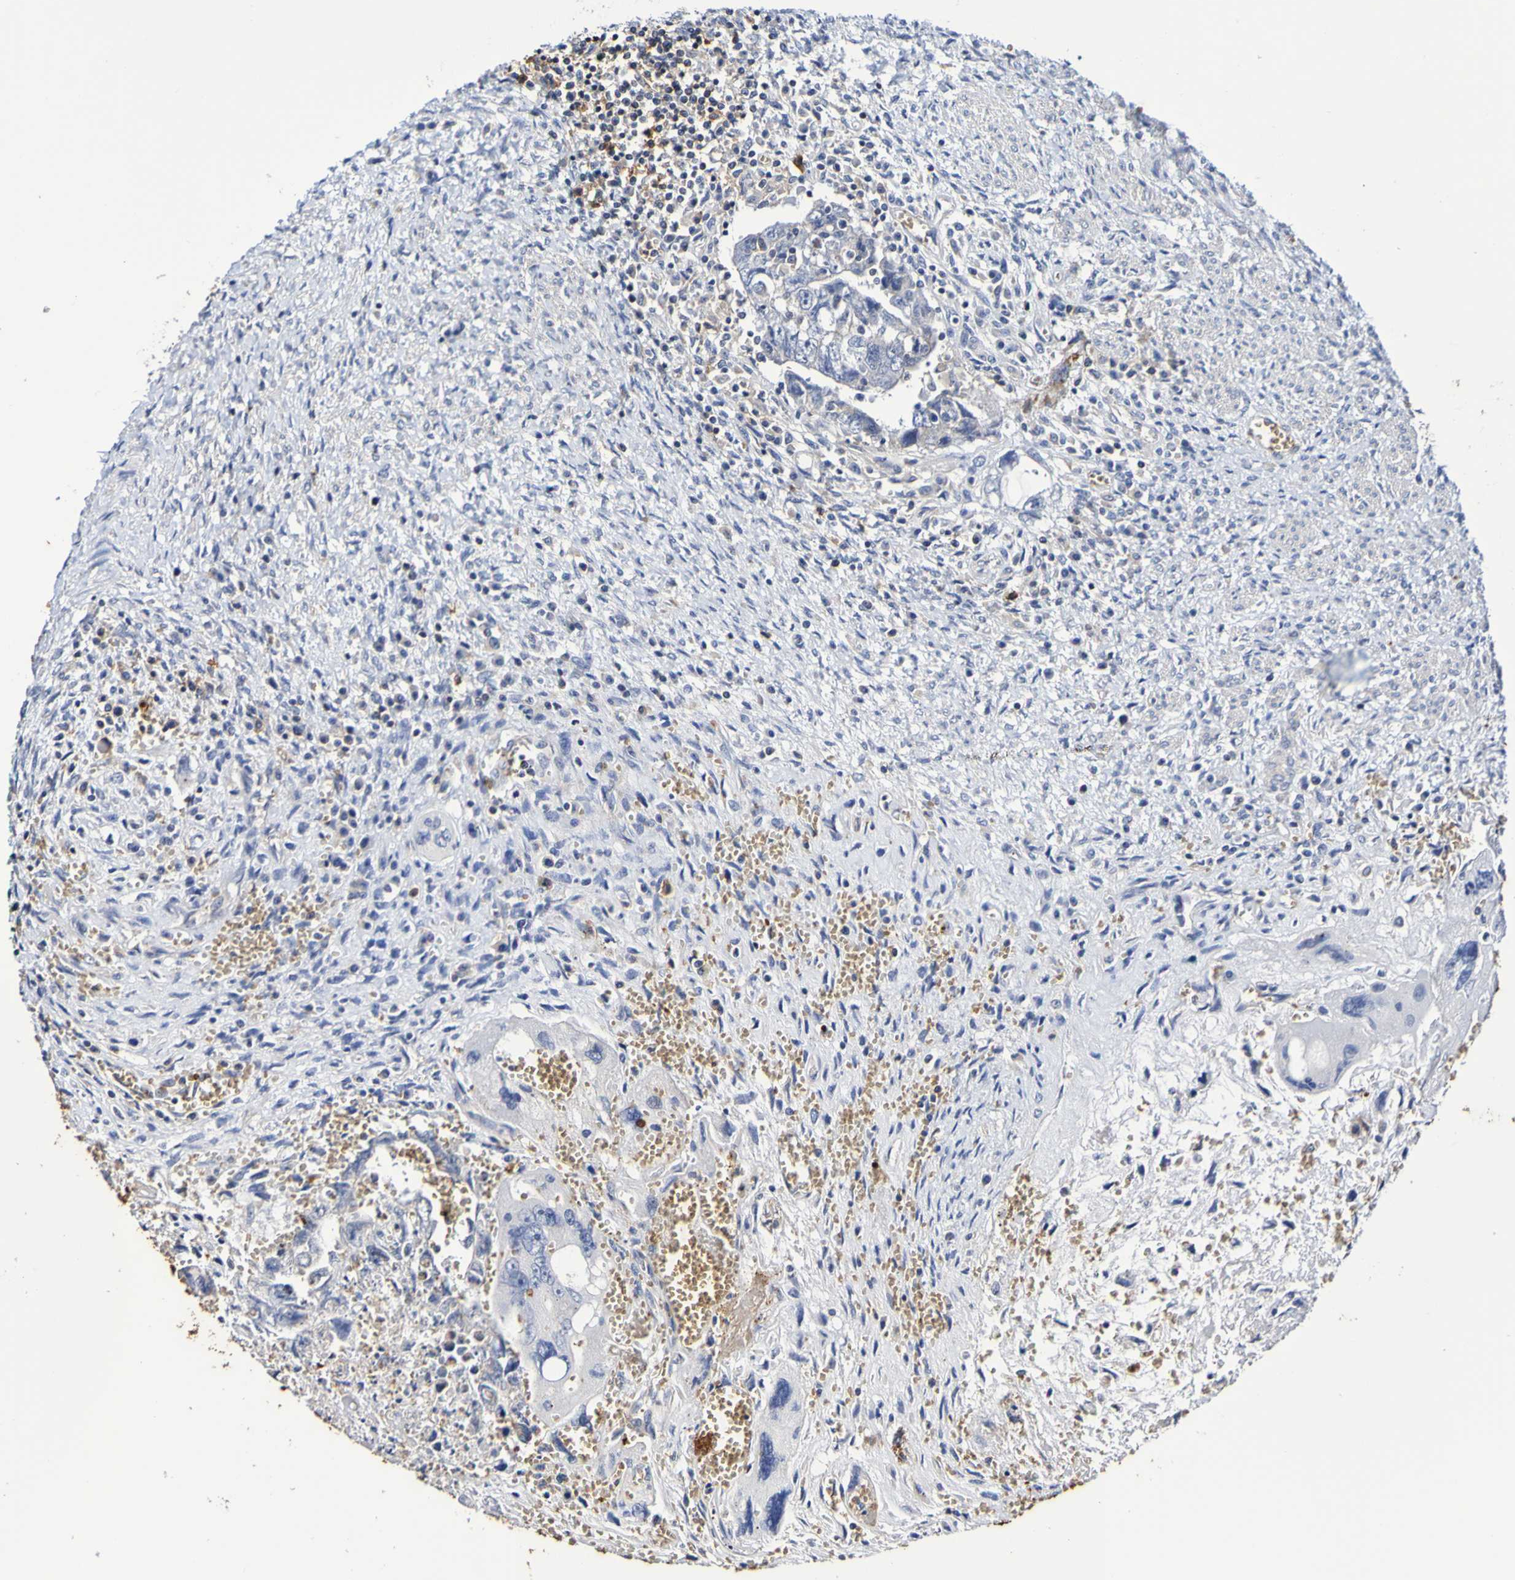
{"staining": {"intensity": "negative", "quantity": "none", "location": "none"}, "tissue": "testis cancer", "cell_type": "Tumor cells", "image_type": "cancer", "snomed": [{"axis": "morphology", "description": "Carcinoma, Embryonal, NOS"}, {"axis": "topography", "description": "Testis"}], "caption": "This photomicrograph is of testis cancer (embryonal carcinoma) stained with IHC to label a protein in brown with the nuclei are counter-stained blue. There is no positivity in tumor cells.", "gene": "WNT4", "patient": {"sex": "male", "age": 28}}